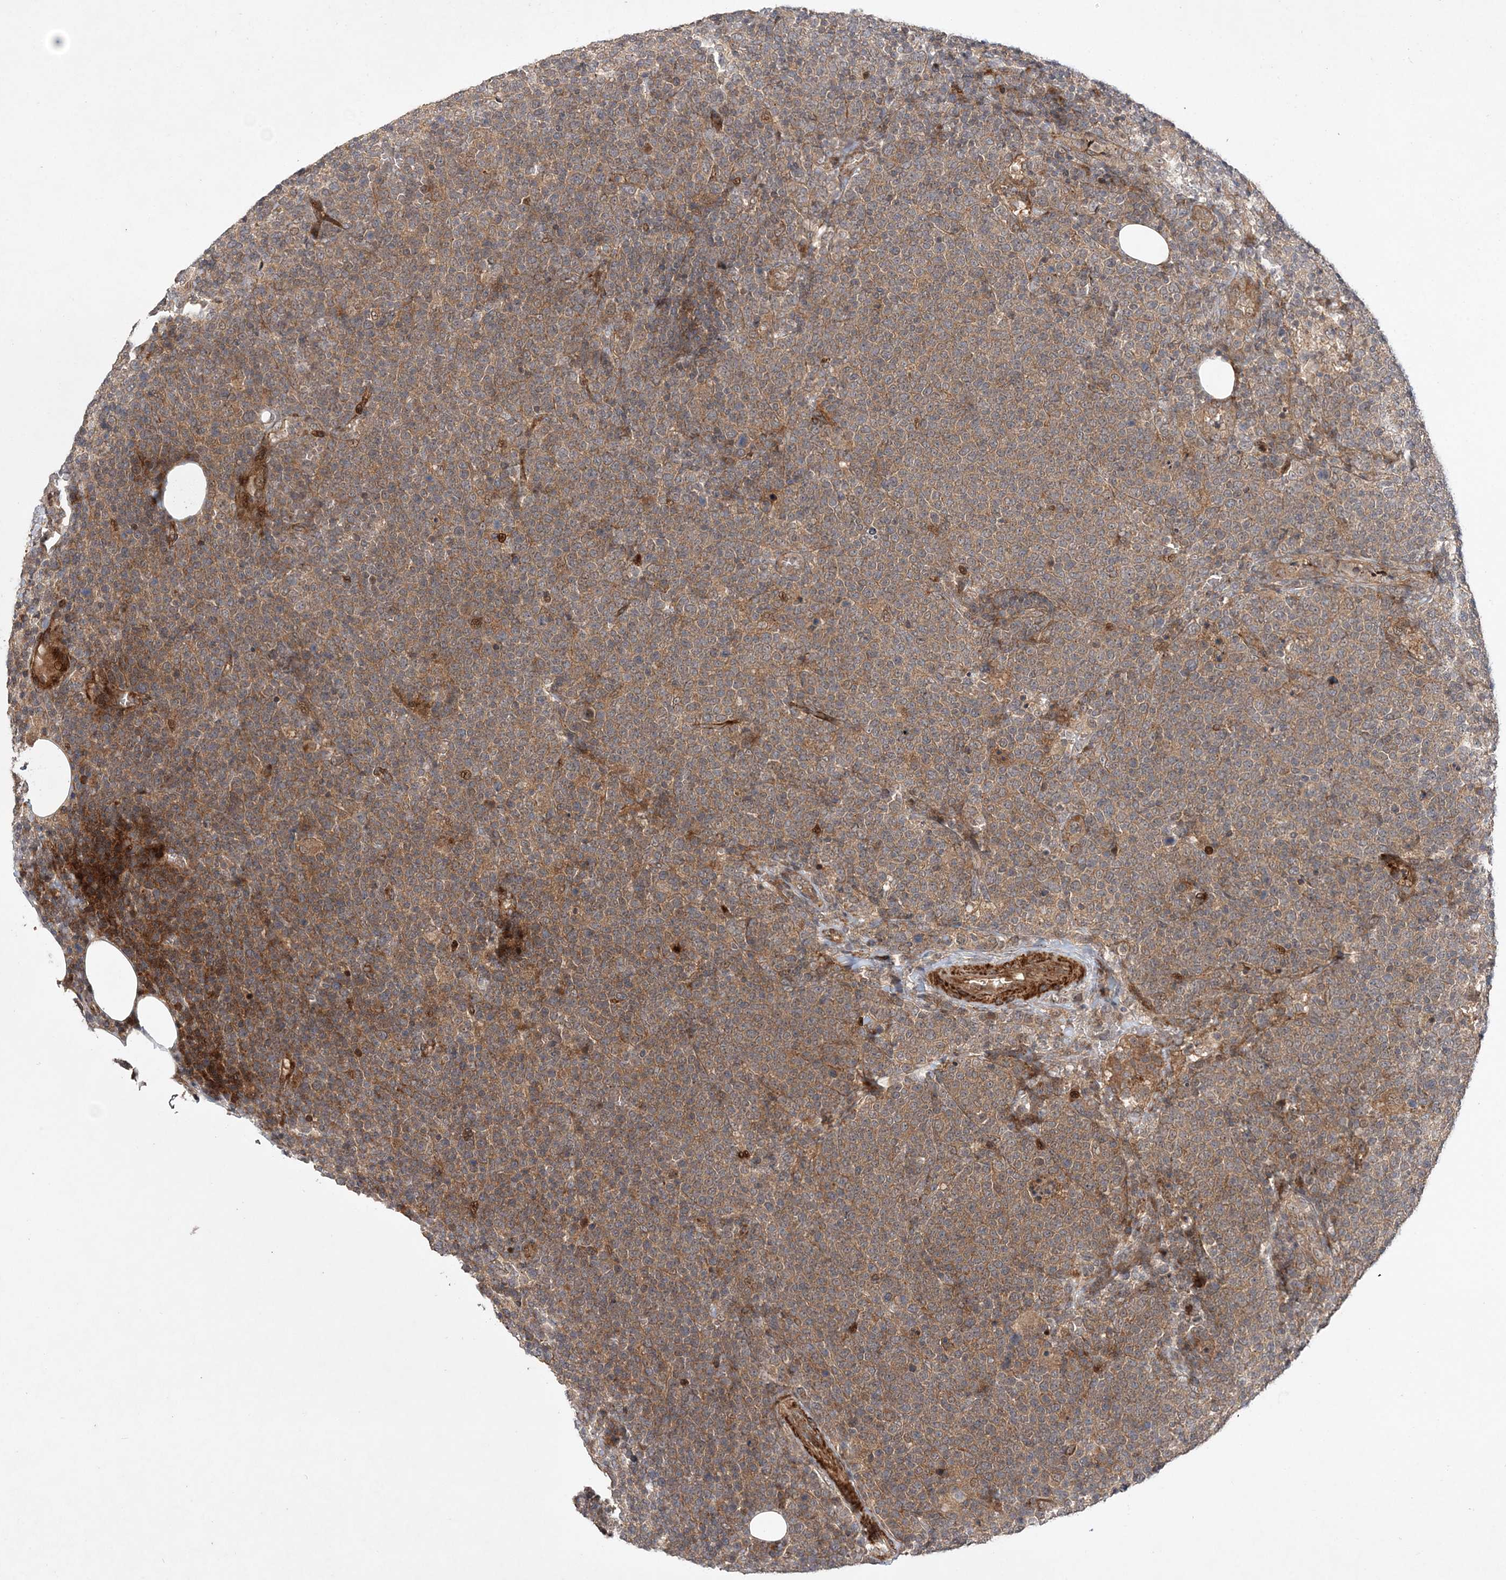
{"staining": {"intensity": "weak", "quantity": ">75%", "location": "cytoplasmic/membranous"}, "tissue": "lymphoma", "cell_type": "Tumor cells", "image_type": "cancer", "snomed": [{"axis": "morphology", "description": "Malignant lymphoma, non-Hodgkin's type, High grade"}, {"axis": "topography", "description": "Lymph node"}], "caption": "DAB immunohistochemical staining of human lymphoma reveals weak cytoplasmic/membranous protein expression in approximately >75% of tumor cells. (DAB (3,3'-diaminobenzidine) = brown stain, brightfield microscopy at high magnification).", "gene": "UBTD2", "patient": {"sex": "male", "age": 61}}